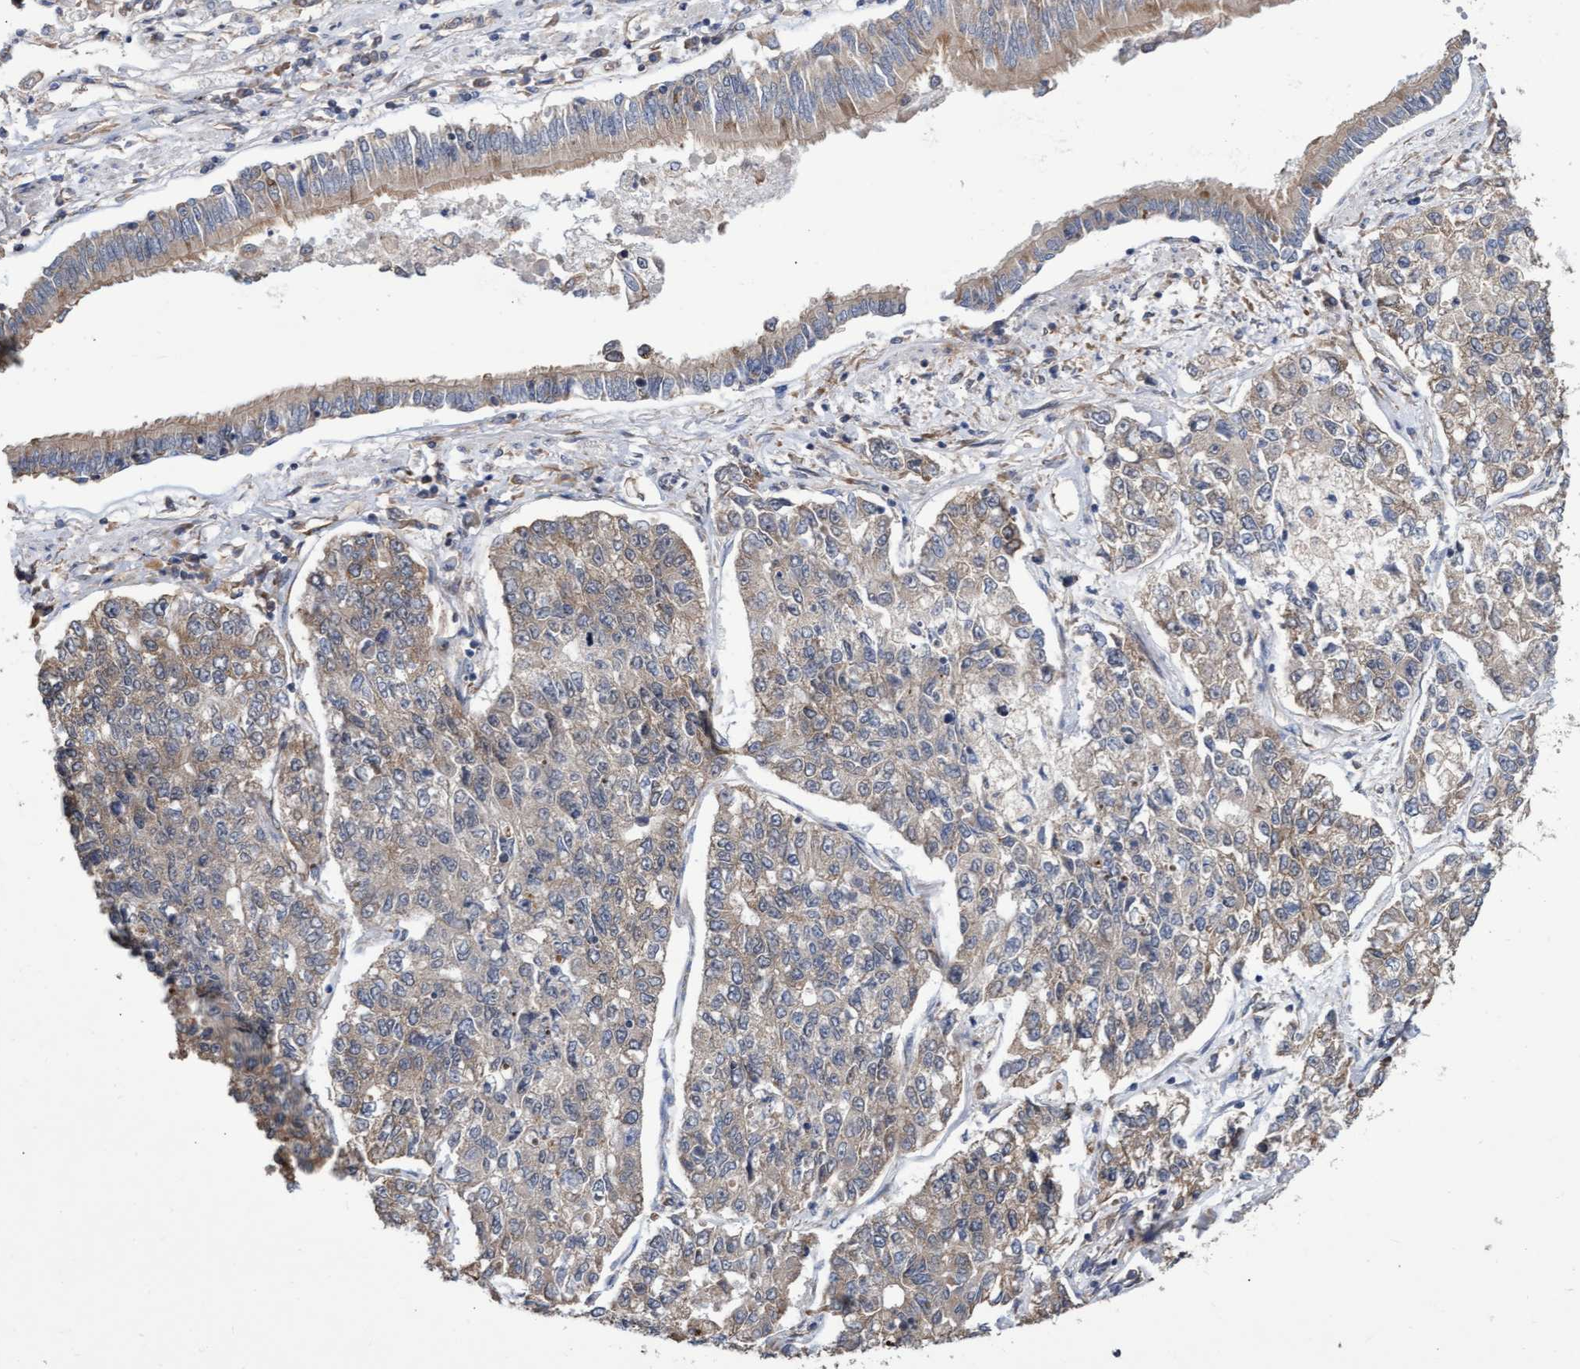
{"staining": {"intensity": "weak", "quantity": ">75%", "location": "cytoplasmic/membranous"}, "tissue": "lung cancer", "cell_type": "Tumor cells", "image_type": "cancer", "snomed": [{"axis": "morphology", "description": "Adenocarcinoma, NOS"}, {"axis": "topography", "description": "Lung"}], "caption": "Lung cancer stained for a protein (brown) displays weak cytoplasmic/membranous positive expression in about >75% of tumor cells.", "gene": "ABCF2", "patient": {"sex": "male", "age": 49}}